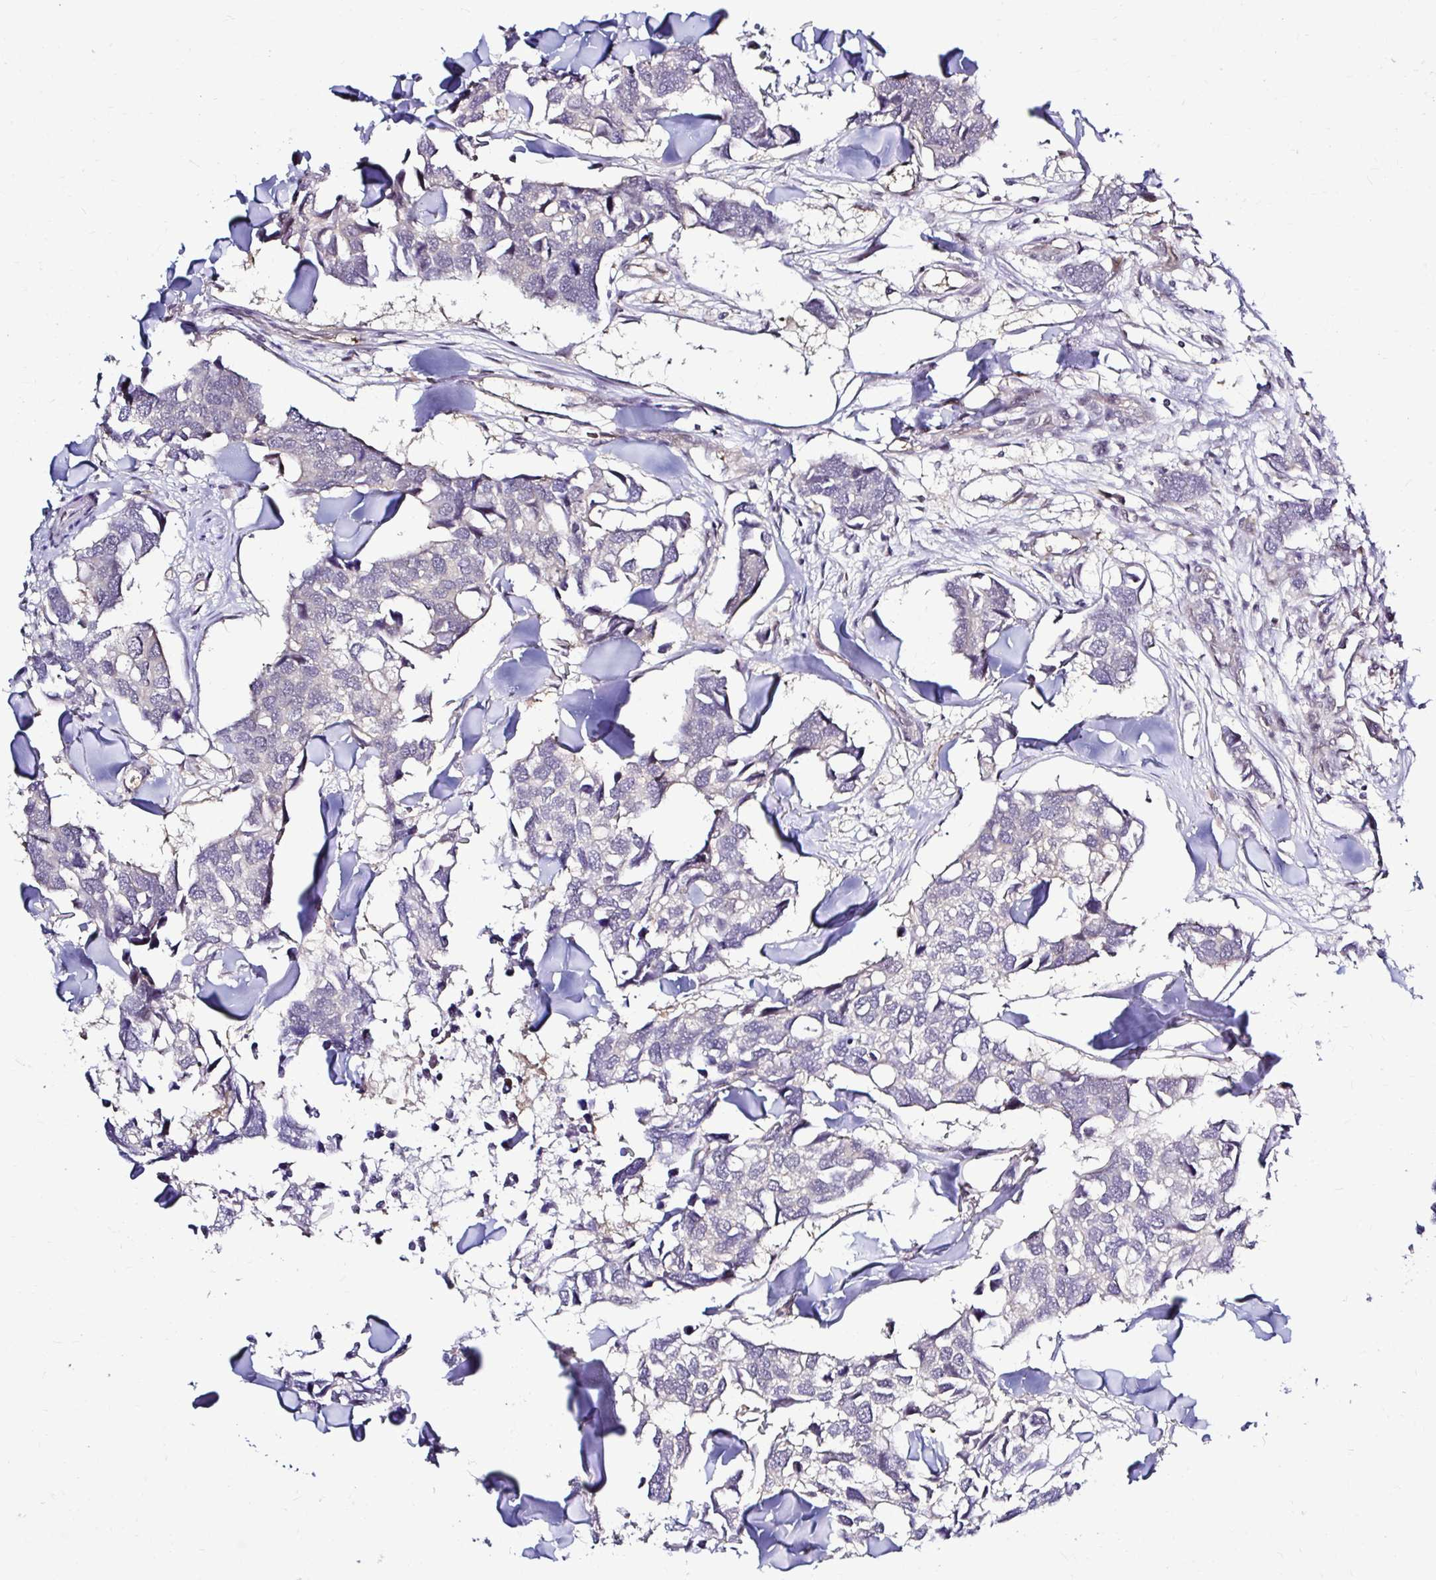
{"staining": {"intensity": "negative", "quantity": "none", "location": "none"}, "tissue": "breast cancer", "cell_type": "Tumor cells", "image_type": "cancer", "snomed": [{"axis": "morphology", "description": "Duct carcinoma"}, {"axis": "topography", "description": "Breast"}], "caption": "An immunohistochemistry (IHC) histopathology image of intraductal carcinoma (breast) is shown. There is no staining in tumor cells of intraductal carcinoma (breast).", "gene": "PSMD3", "patient": {"sex": "female", "age": 83}}